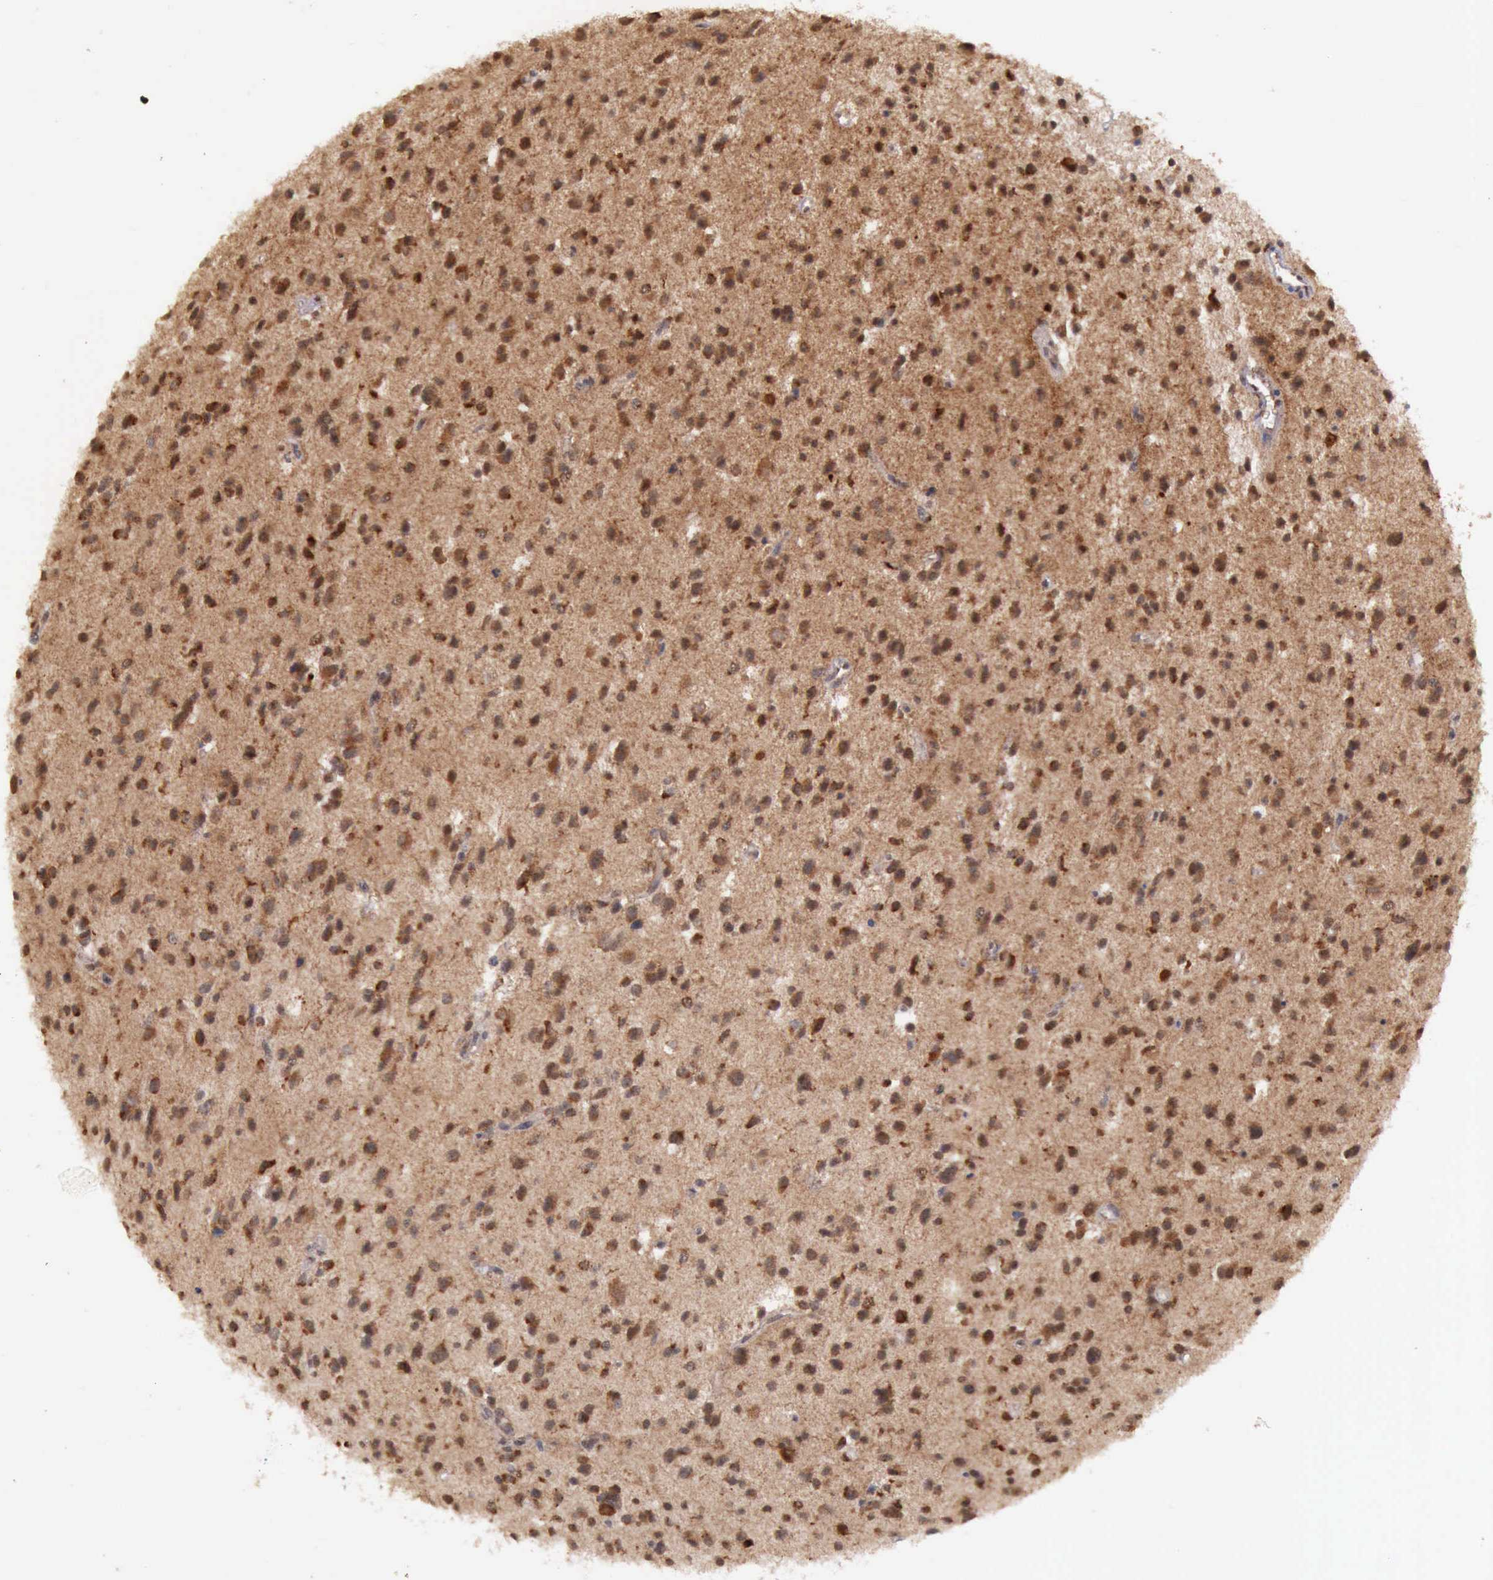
{"staining": {"intensity": "strong", "quantity": ">75%", "location": "cytoplasmic/membranous"}, "tissue": "glioma", "cell_type": "Tumor cells", "image_type": "cancer", "snomed": [{"axis": "morphology", "description": "Glioma, malignant, Low grade"}, {"axis": "topography", "description": "Brain"}], "caption": "Brown immunohistochemical staining in human glioma demonstrates strong cytoplasmic/membranous positivity in approximately >75% of tumor cells.", "gene": "ARMCX3", "patient": {"sex": "female", "age": 46}}